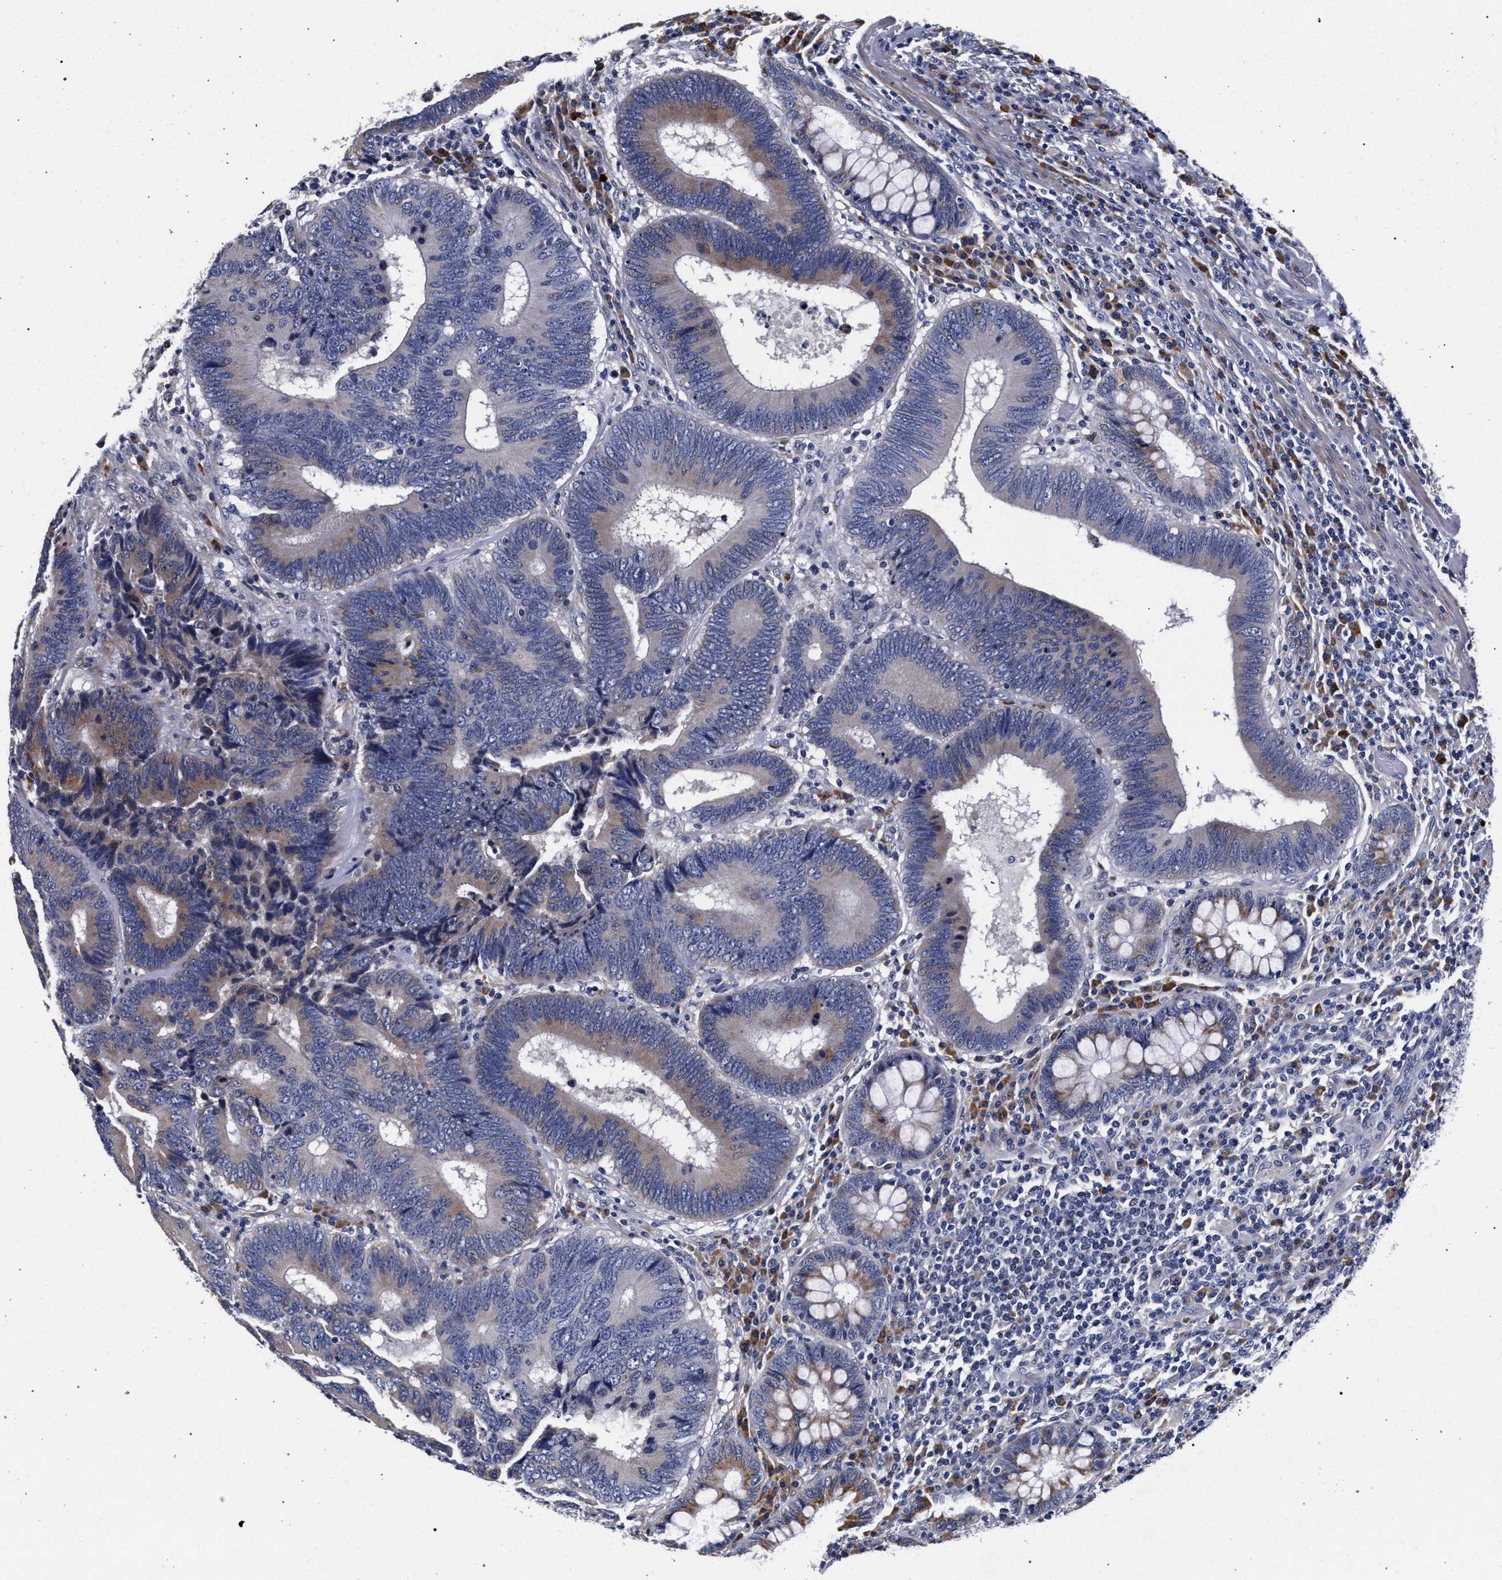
{"staining": {"intensity": "moderate", "quantity": "<25%", "location": "cytoplasmic/membranous"}, "tissue": "colorectal cancer", "cell_type": "Tumor cells", "image_type": "cancer", "snomed": [{"axis": "morphology", "description": "Adenocarcinoma, NOS"}, {"axis": "topography", "description": "Colon"}], "caption": "Moderate cytoplasmic/membranous positivity is appreciated in approximately <25% of tumor cells in adenocarcinoma (colorectal).", "gene": "CFAP95", "patient": {"sex": "female", "age": 78}}